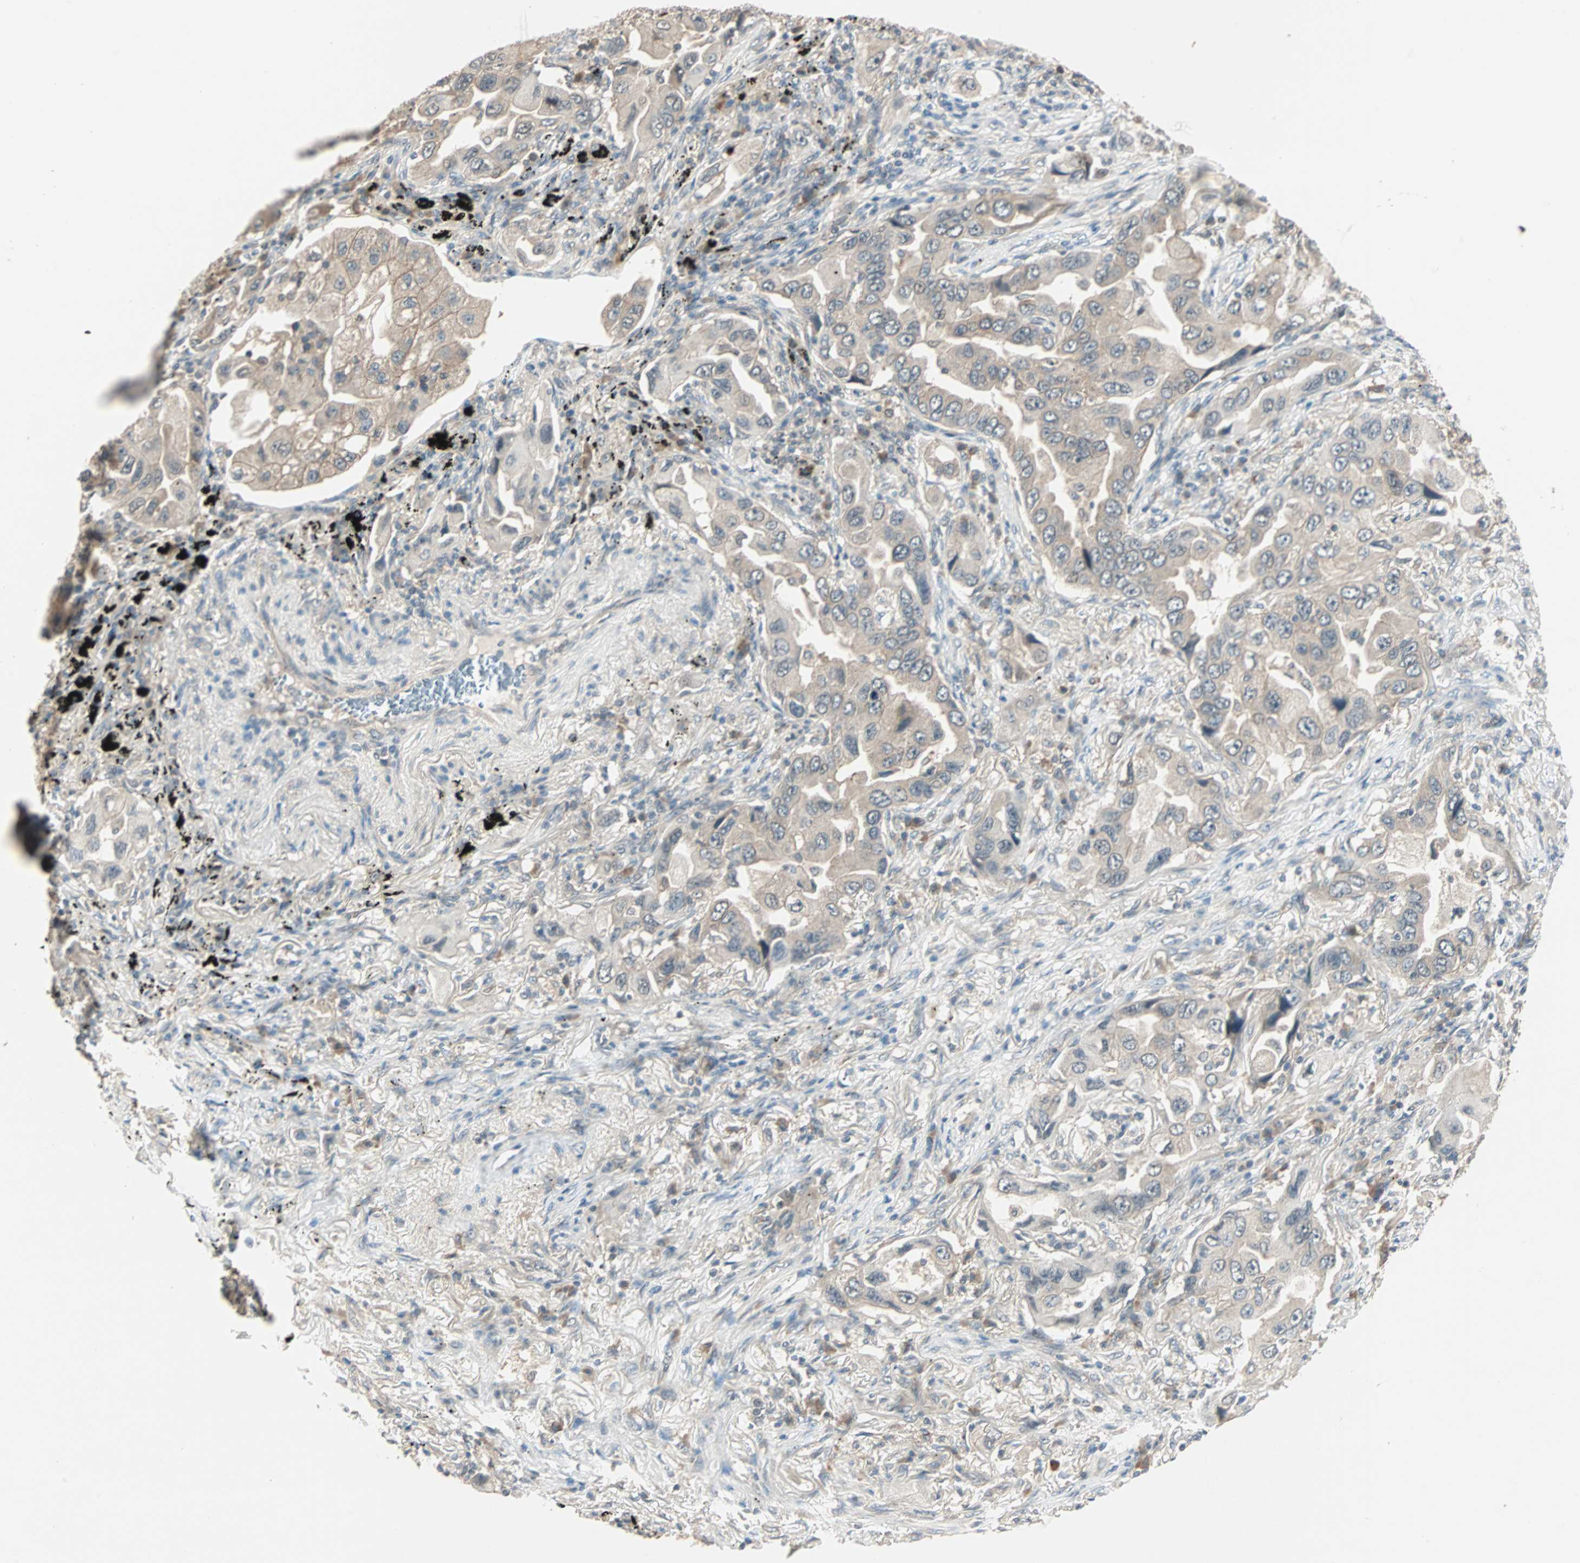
{"staining": {"intensity": "weak", "quantity": ">75%", "location": "cytoplasmic/membranous"}, "tissue": "lung cancer", "cell_type": "Tumor cells", "image_type": "cancer", "snomed": [{"axis": "morphology", "description": "Adenocarcinoma, NOS"}, {"axis": "topography", "description": "Lung"}], "caption": "Immunohistochemical staining of human lung cancer exhibits weak cytoplasmic/membranous protein staining in approximately >75% of tumor cells.", "gene": "TTF2", "patient": {"sex": "female", "age": 65}}